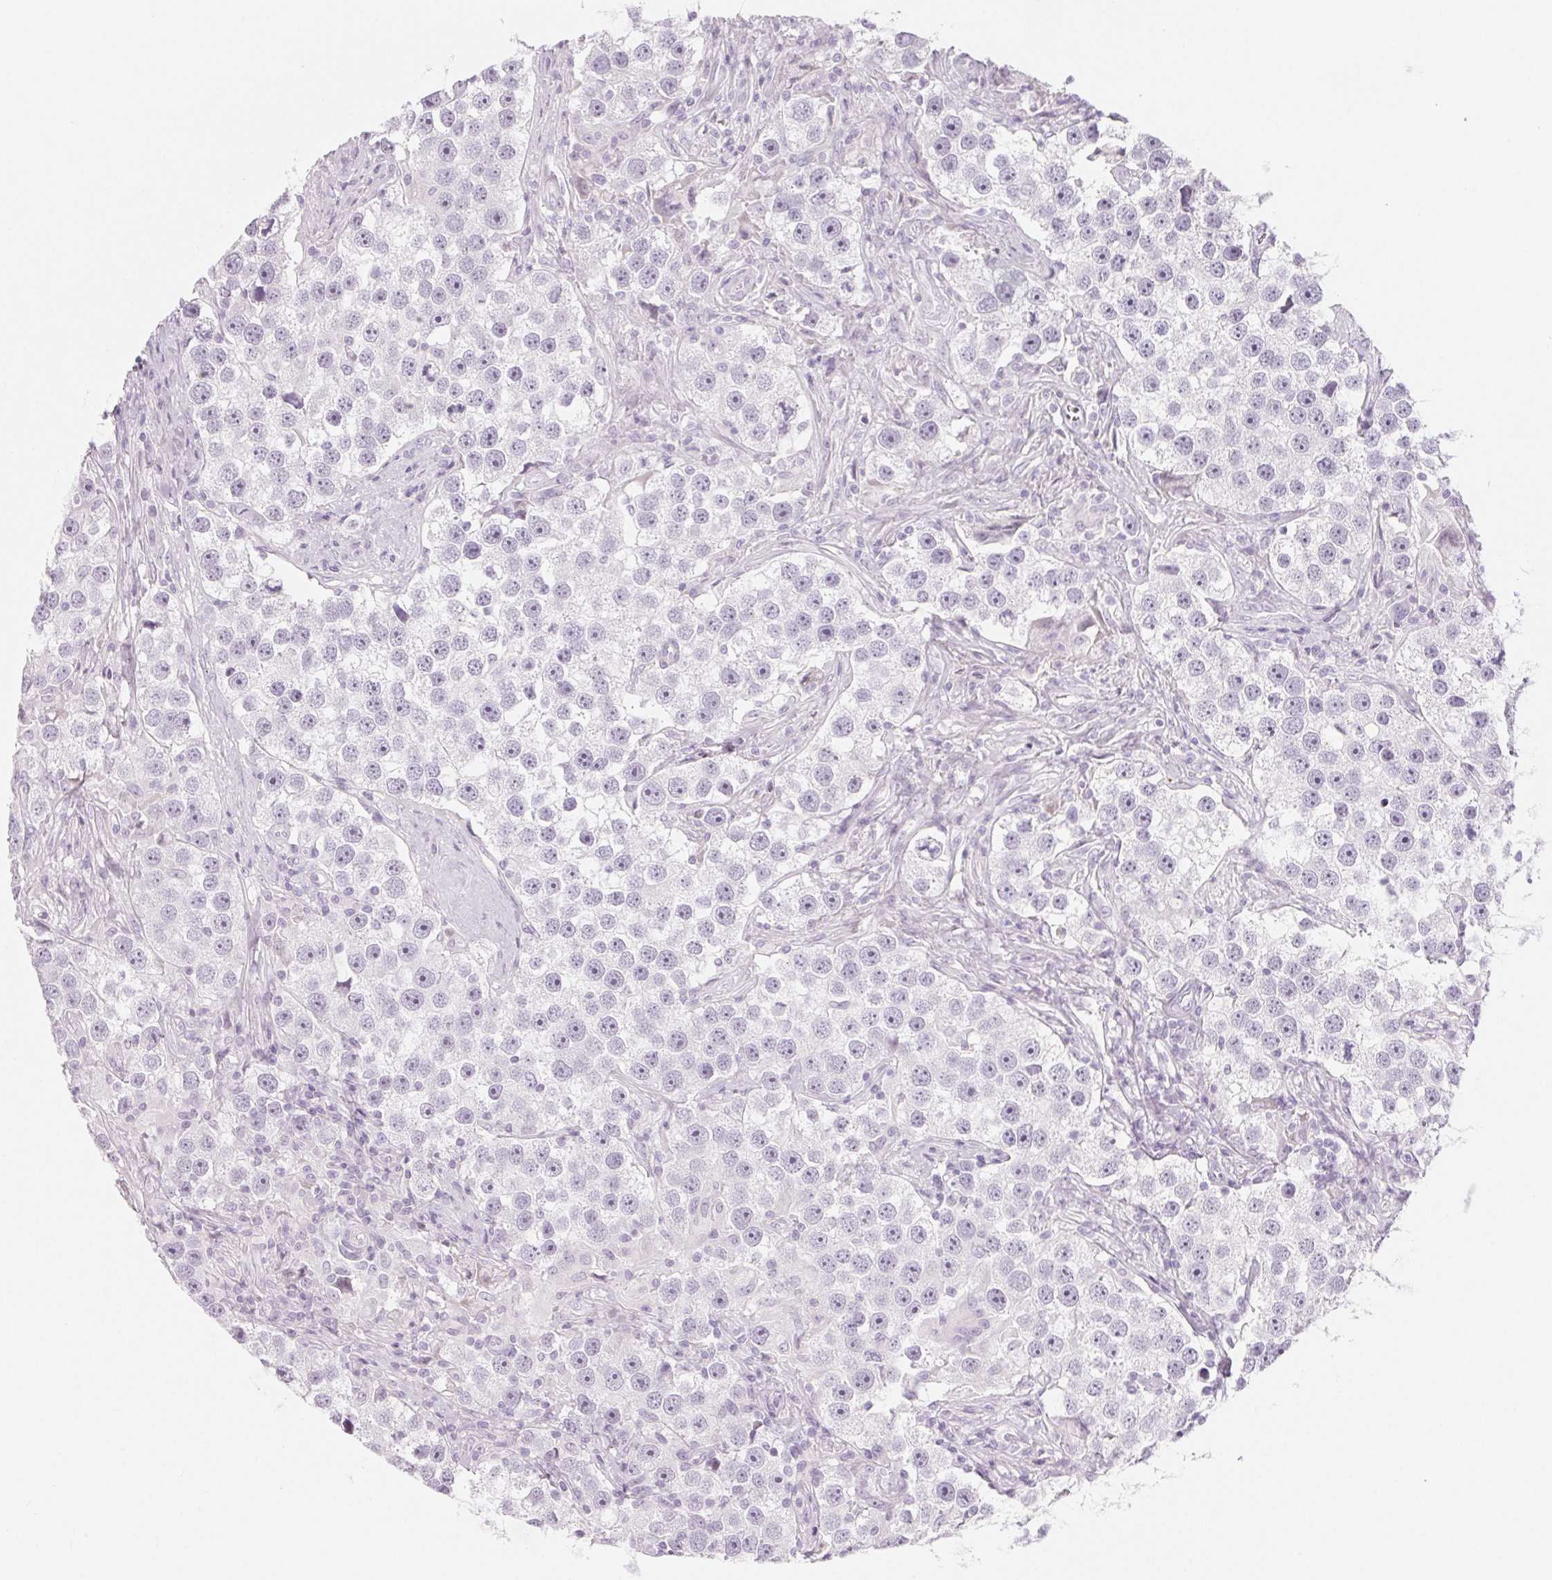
{"staining": {"intensity": "negative", "quantity": "none", "location": "none"}, "tissue": "testis cancer", "cell_type": "Tumor cells", "image_type": "cancer", "snomed": [{"axis": "morphology", "description": "Seminoma, NOS"}, {"axis": "topography", "description": "Testis"}], "caption": "High power microscopy micrograph of an immunohistochemistry (IHC) photomicrograph of testis seminoma, revealing no significant expression in tumor cells.", "gene": "SH3GL2", "patient": {"sex": "male", "age": 49}}